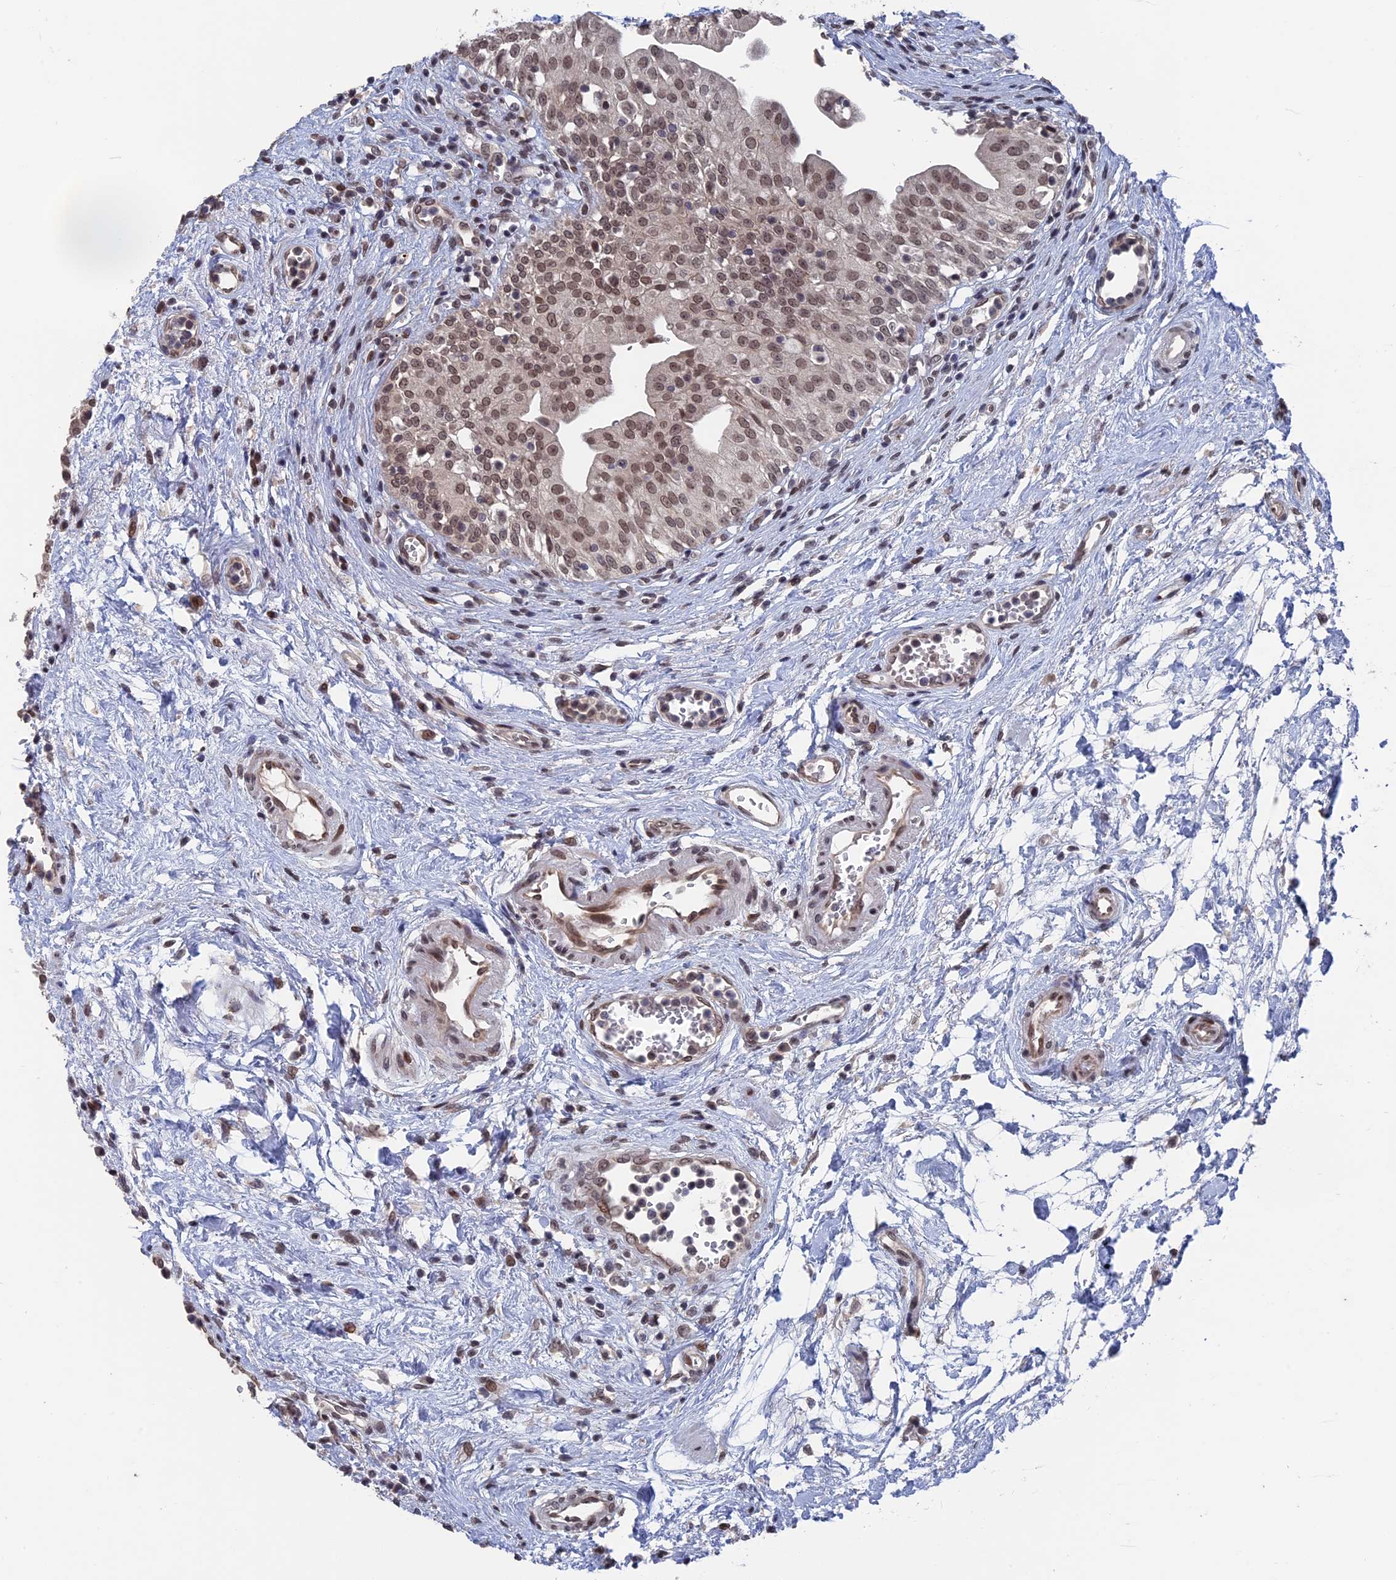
{"staining": {"intensity": "moderate", "quantity": ">75%", "location": "nuclear"}, "tissue": "urinary bladder", "cell_type": "Urothelial cells", "image_type": "normal", "snomed": [{"axis": "morphology", "description": "Normal tissue, NOS"}, {"axis": "morphology", "description": "Inflammation, NOS"}, {"axis": "topography", "description": "Urinary bladder"}], "caption": "Unremarkable urinary bladder exhibits moderate nuclear staining in about >75% of urothelial cells.", "gene": "NR2C2AP", "patient": {"sex": "male", "age": 63}}